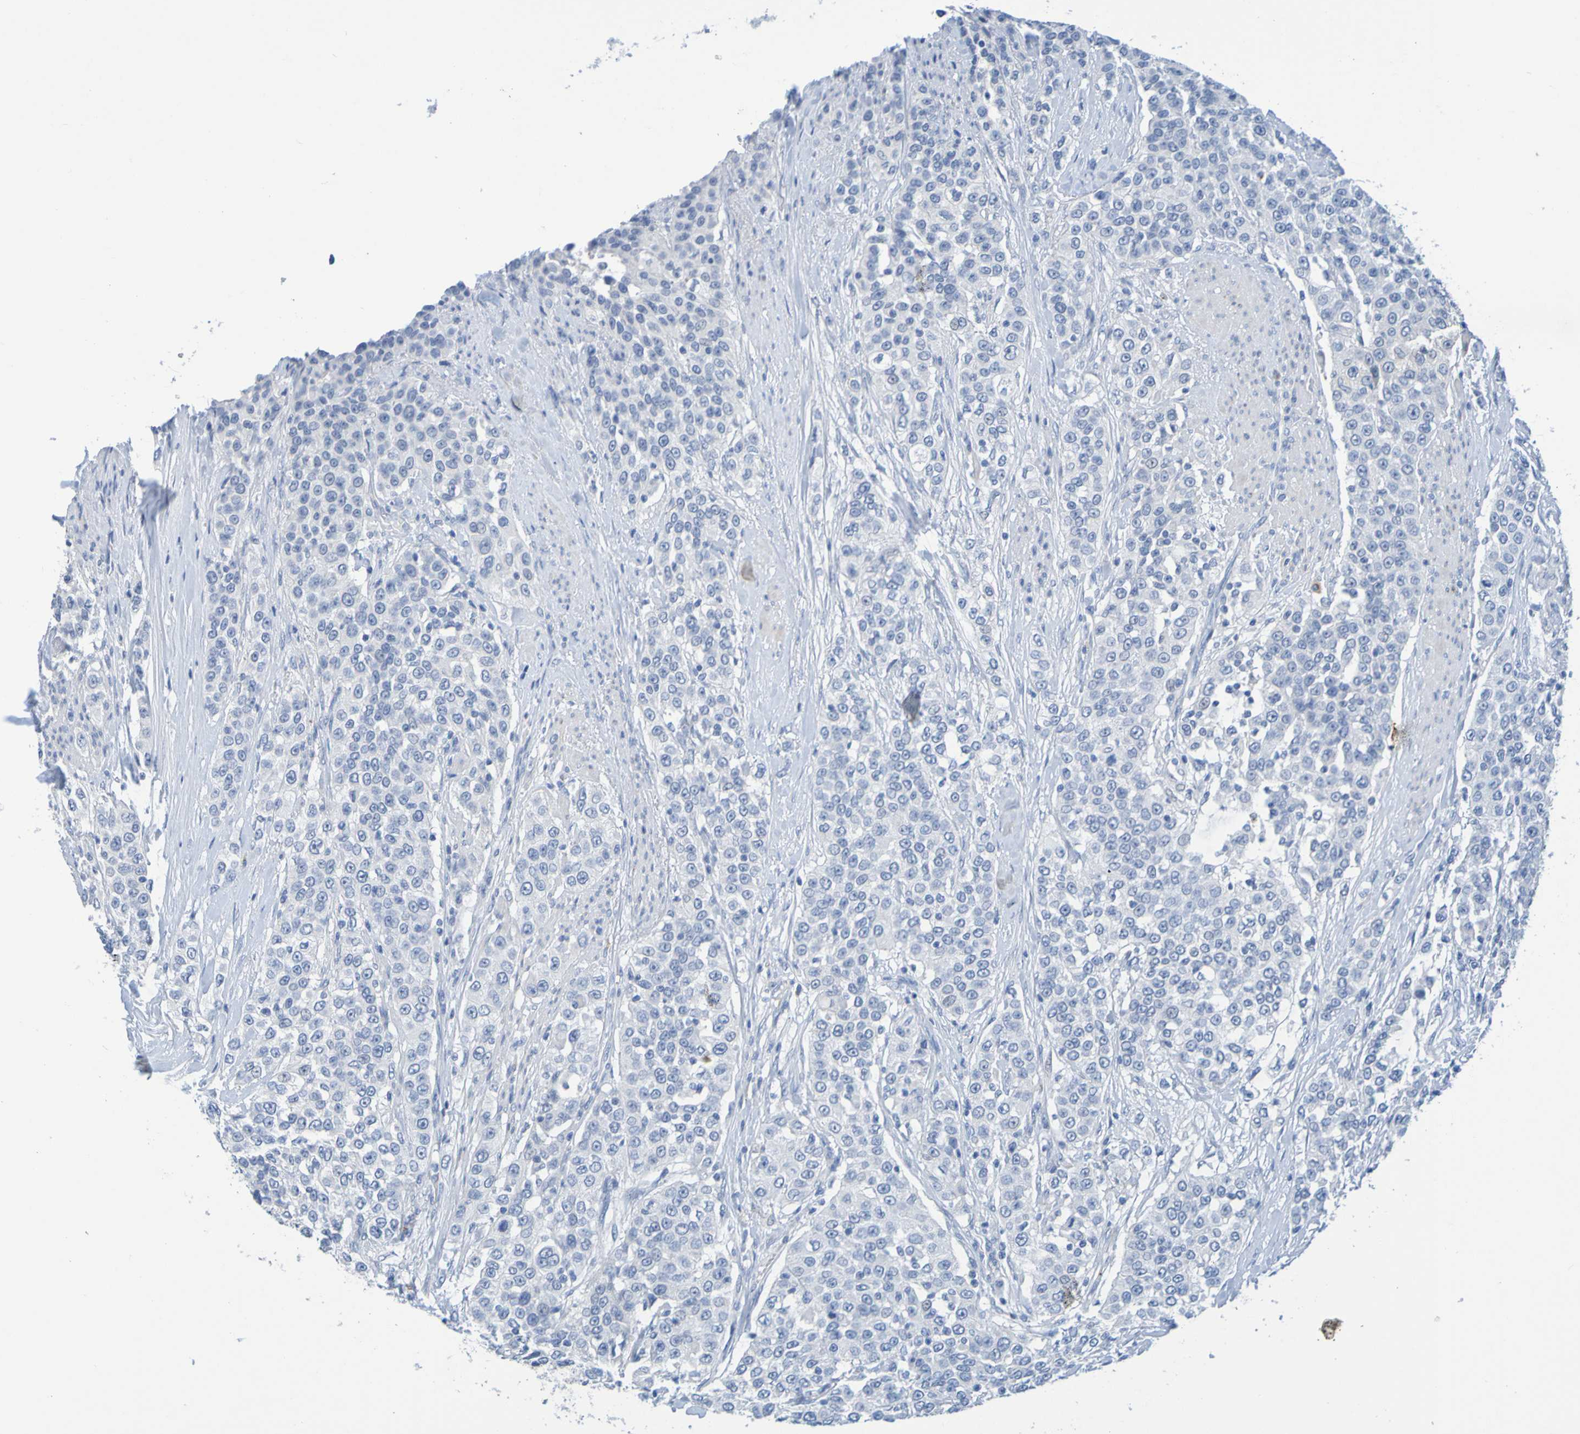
{"staining": {"intensity": "negative", "quantity": "none", "location": "none"}, "tissue": "urothelial cancer", "cell_type": "Tumor cells", "image_type": "cancer", "snomed": [{"axis": "morphology", "description": "Urothelial carcinoma, High grade"}, {"axis": "topography", "description": "Urinary bladder"}], "caption": "Immunohistochemical staining of human urothelial cancer exhibits no significant staining in tumor cells.", "gene": "IL10", "patient": {"sex": "female", "age": 80}}